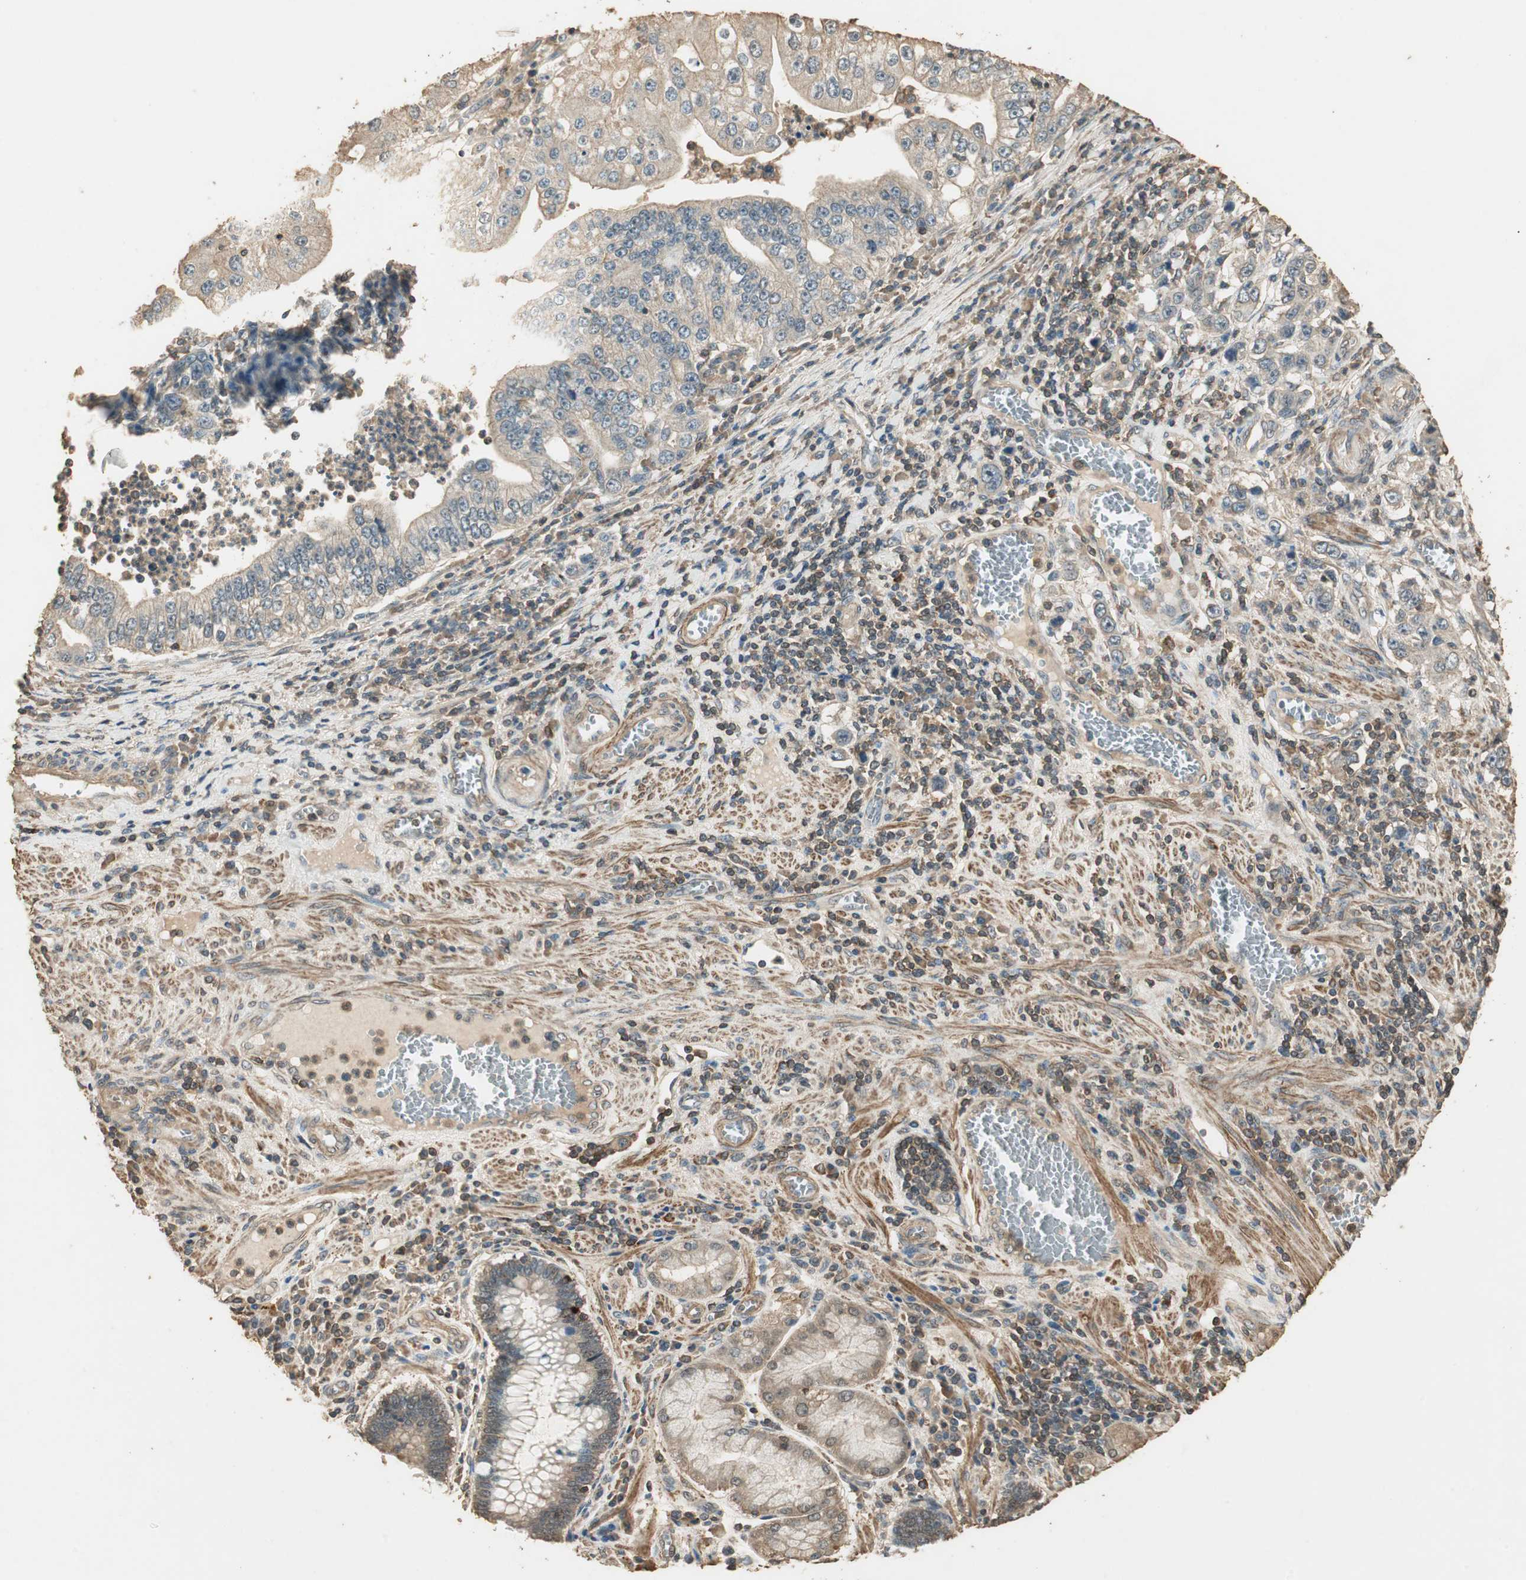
{"staining": {"intensity": "negative", "quantity": "none", "location": "none"}, "tissue": "stomach cancer", "cell_type": "Tumor cells", "image_type": "cancer", "snomed": [{"axis": "morphology", "description": "Adenocarcinoma, NOS"}, {"axis": "topography", "description": "Stomach, lower"}], "caption": "Photomicrograph shows no significant protein staining in tumor cells of stomach adenocarcinoma.", "gene": "USP2", "patient": {"sex": "female", "age": 72}}